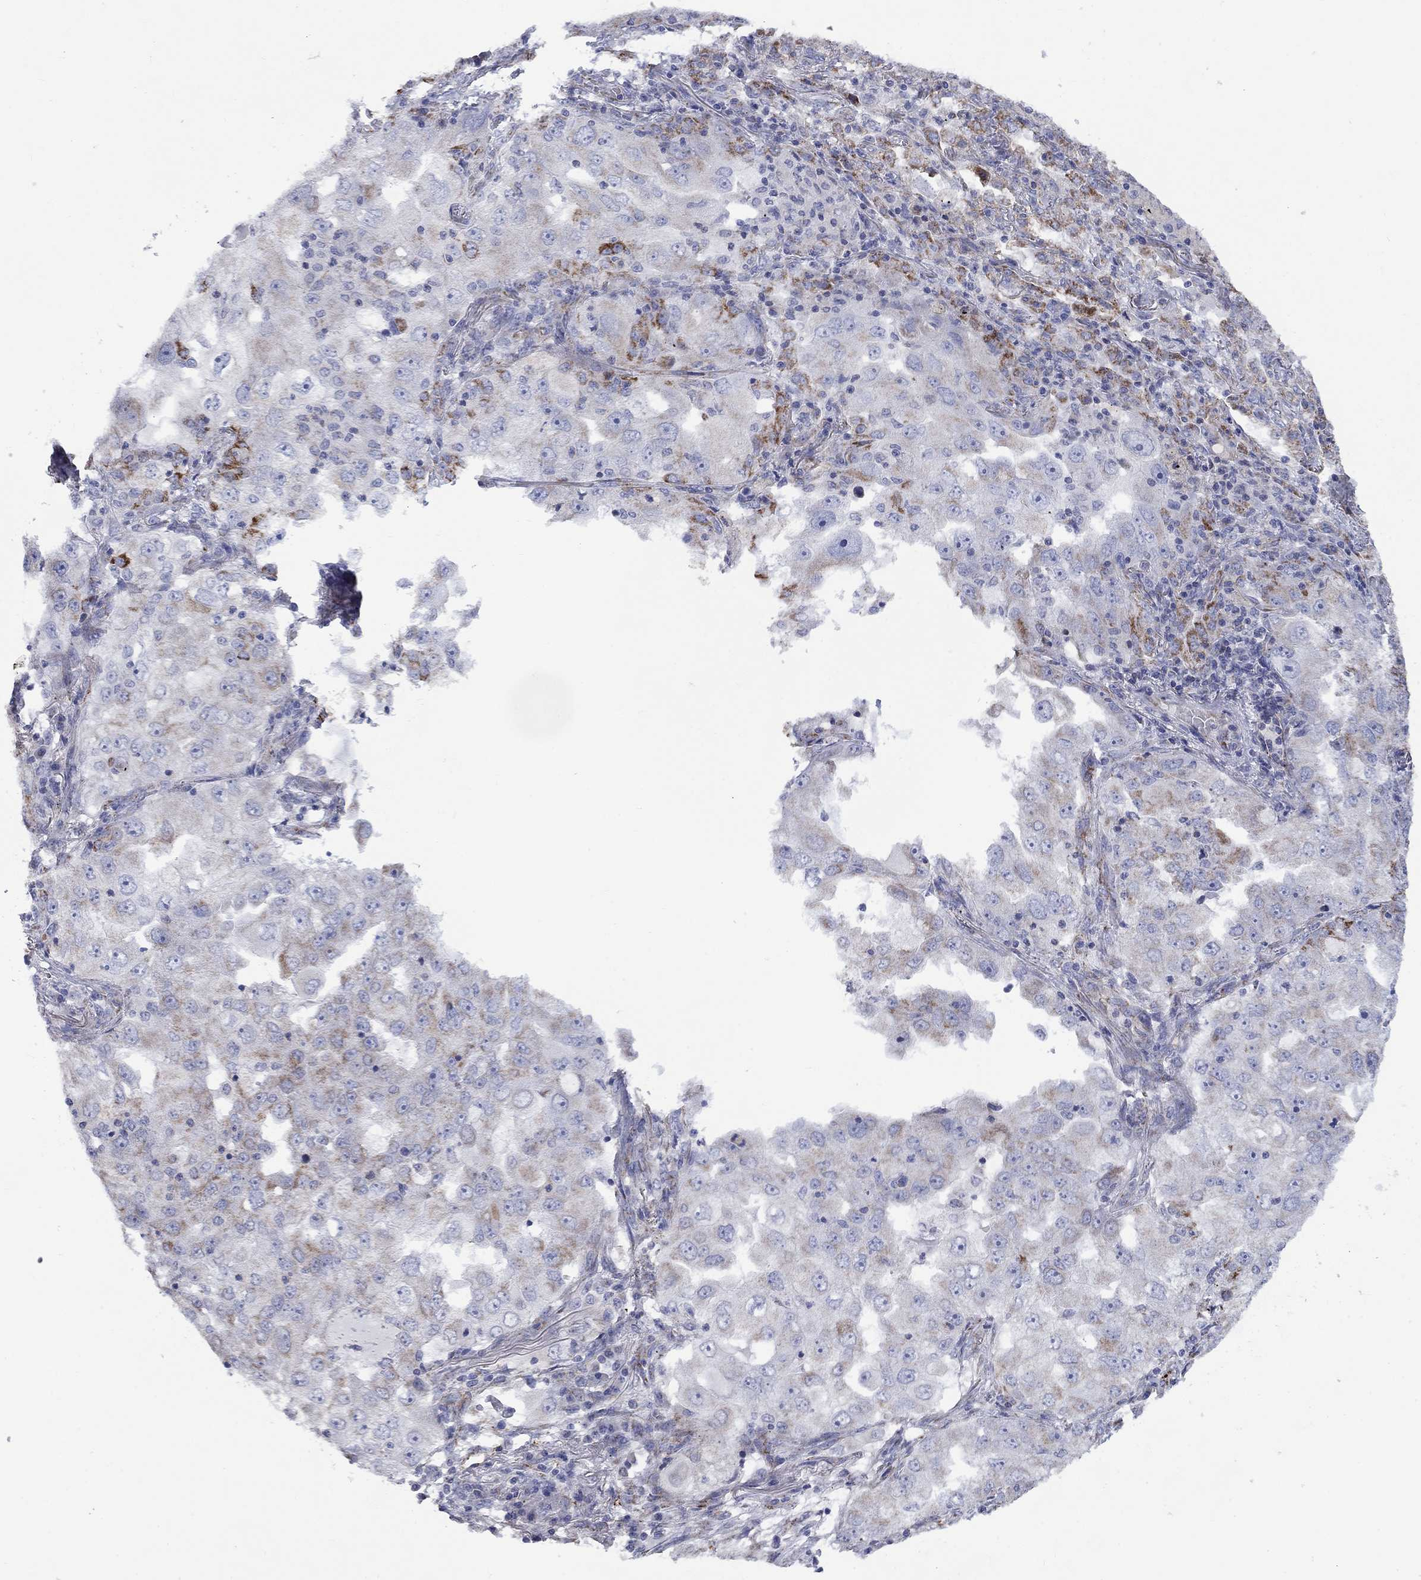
{"staining": {"intensity": "moderate", "quantity": "<25%", "location": "cytoplasmic/membranous"}, "tissue": "lung cancer", "cell_type": "Tumor cells", "image_type": "cancer", "snomed": [{"axis": "morphology", "description": "Adenocarcinoma, NOS"}, {"axis": "topography", "description": "Lung"}], "caption": "Adenocarcinoma (lung) stained with a brown dye shows moderate cytoplasmic/membranous positive staining in approximately <25% of tumor cells.", "gene": "CISD1", "patient": {"sex": "female", "age": 61}}